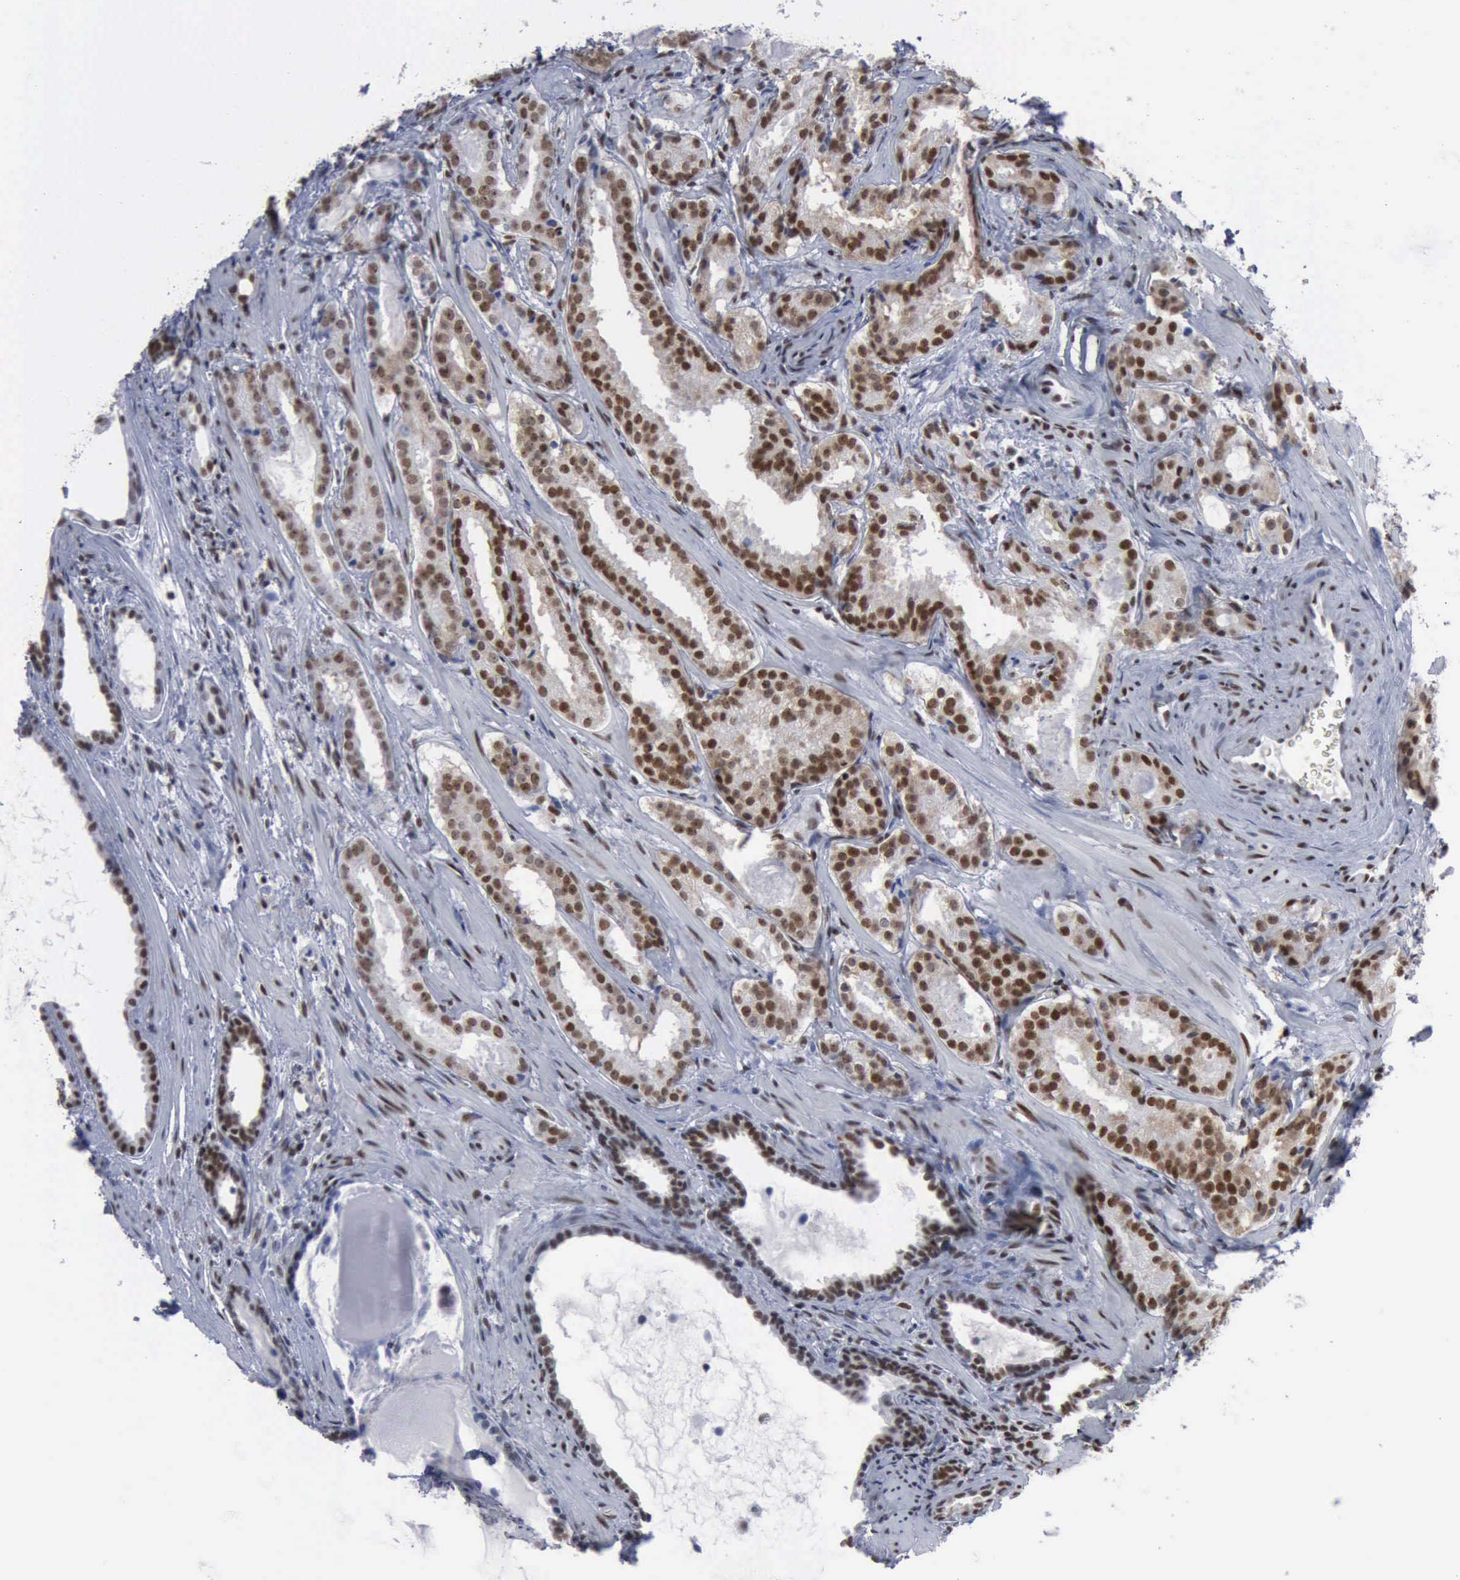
{"staining": {"intensity": "moderate", "quantity": ">75%", "location": "nuclear"}, "tissue": "prostate cancer", "cell_type": "Tumor cells", "image_type": "cancer", "snomed": [{"axis": "morphology", "description": "Adenocarcinoma, Medium grade"}, {"axis": "topography", "description": "Prostate"}], "caption": "The photomicrograph shows staining of prostate cancer, revealing moderate nuclear protein expression (brown color) within tumor cells.", "gene": "XPA", "patient": {"sex": "male", "age": 64}}